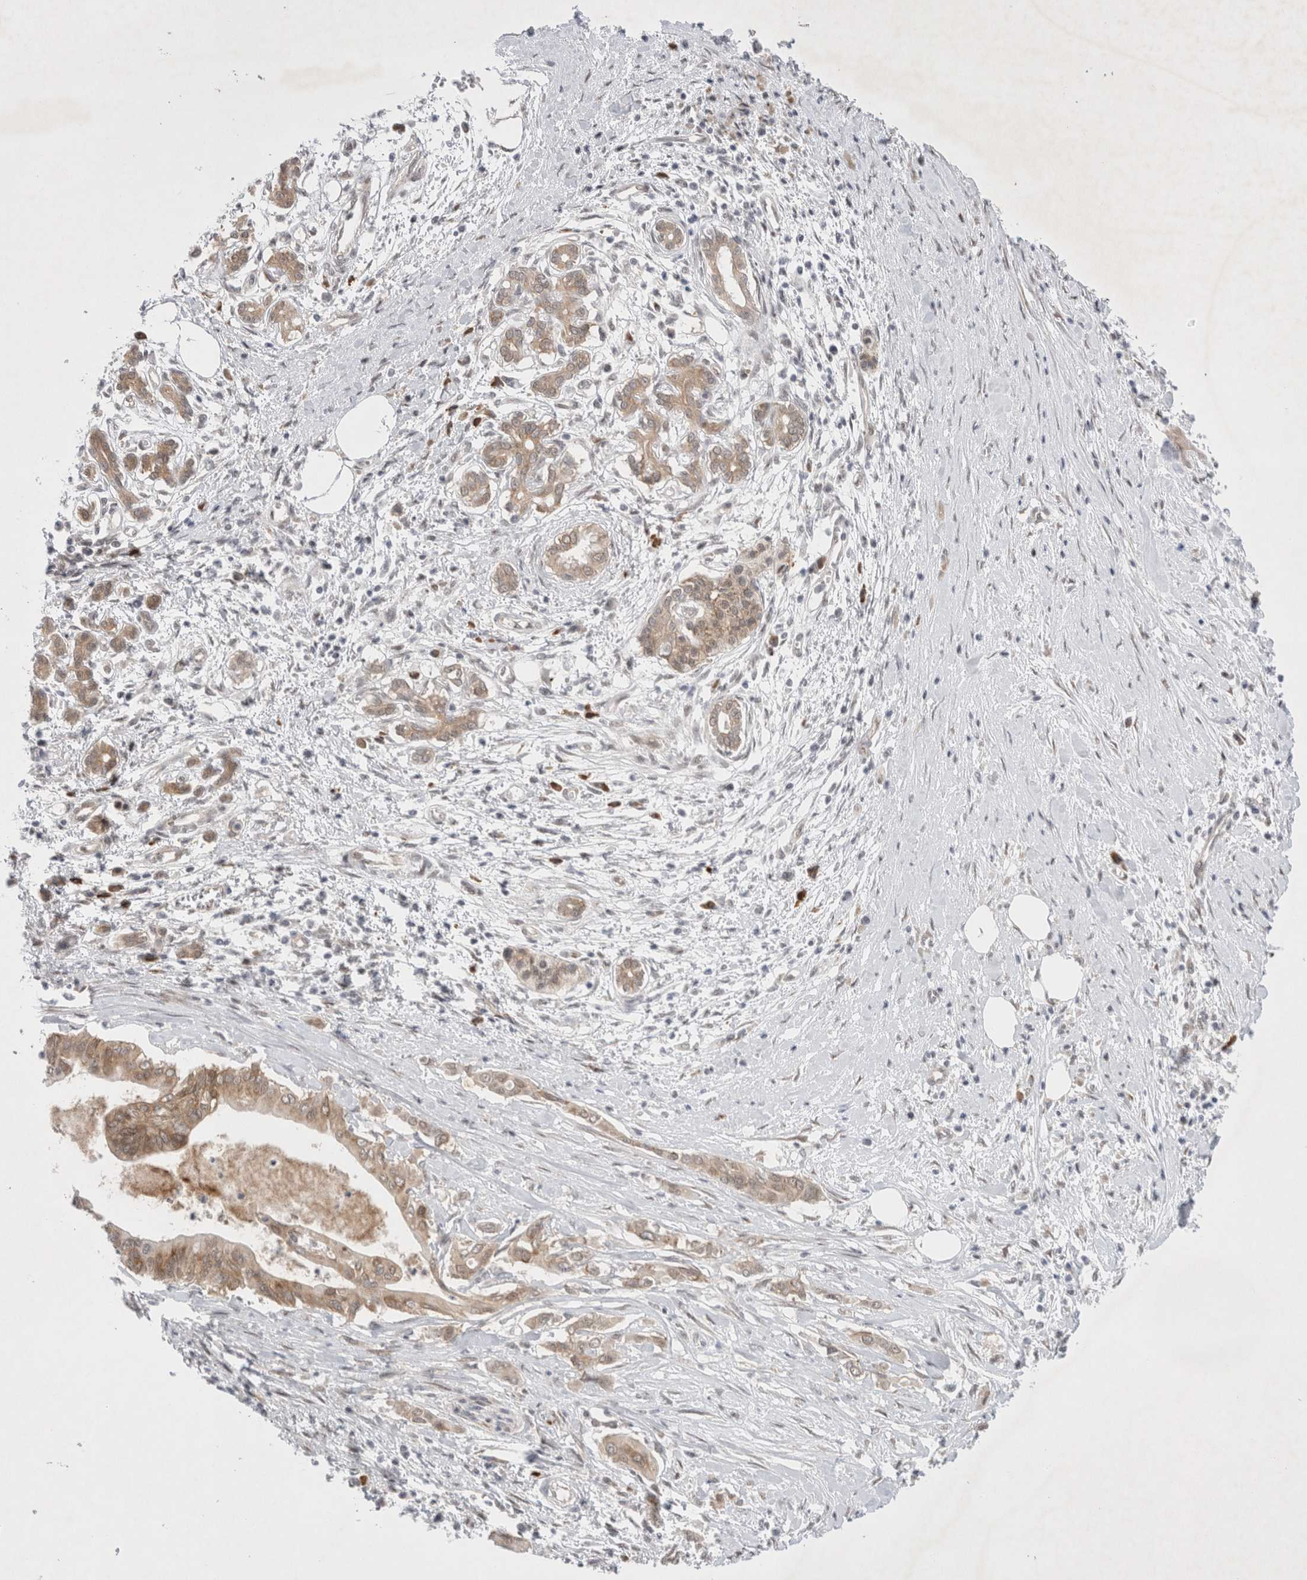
{"staining": {"intensity": "moderate", "quantity": ">75%", "location": "cytoplasmic/membranous"}, "tissue": "pancreatic cancer", "cell_type": "Tumor cells", "image_type": "cancer", "snomed": [{"axis": "morphology", "description": "Adenocarcinoma, NOS"}, {"axis": "topography", "description": "Pancreas"}], "caption": "DAB immunohistochemical staining of adenocarcinoma (pancreatic) reveals moderate cytoplasmic/membranous protein staining in approximately >75% of tumor cells. Nuclei are stained in blue.", "gene": "WIPF2", "patient": {"sex": "male", "age": 58}}